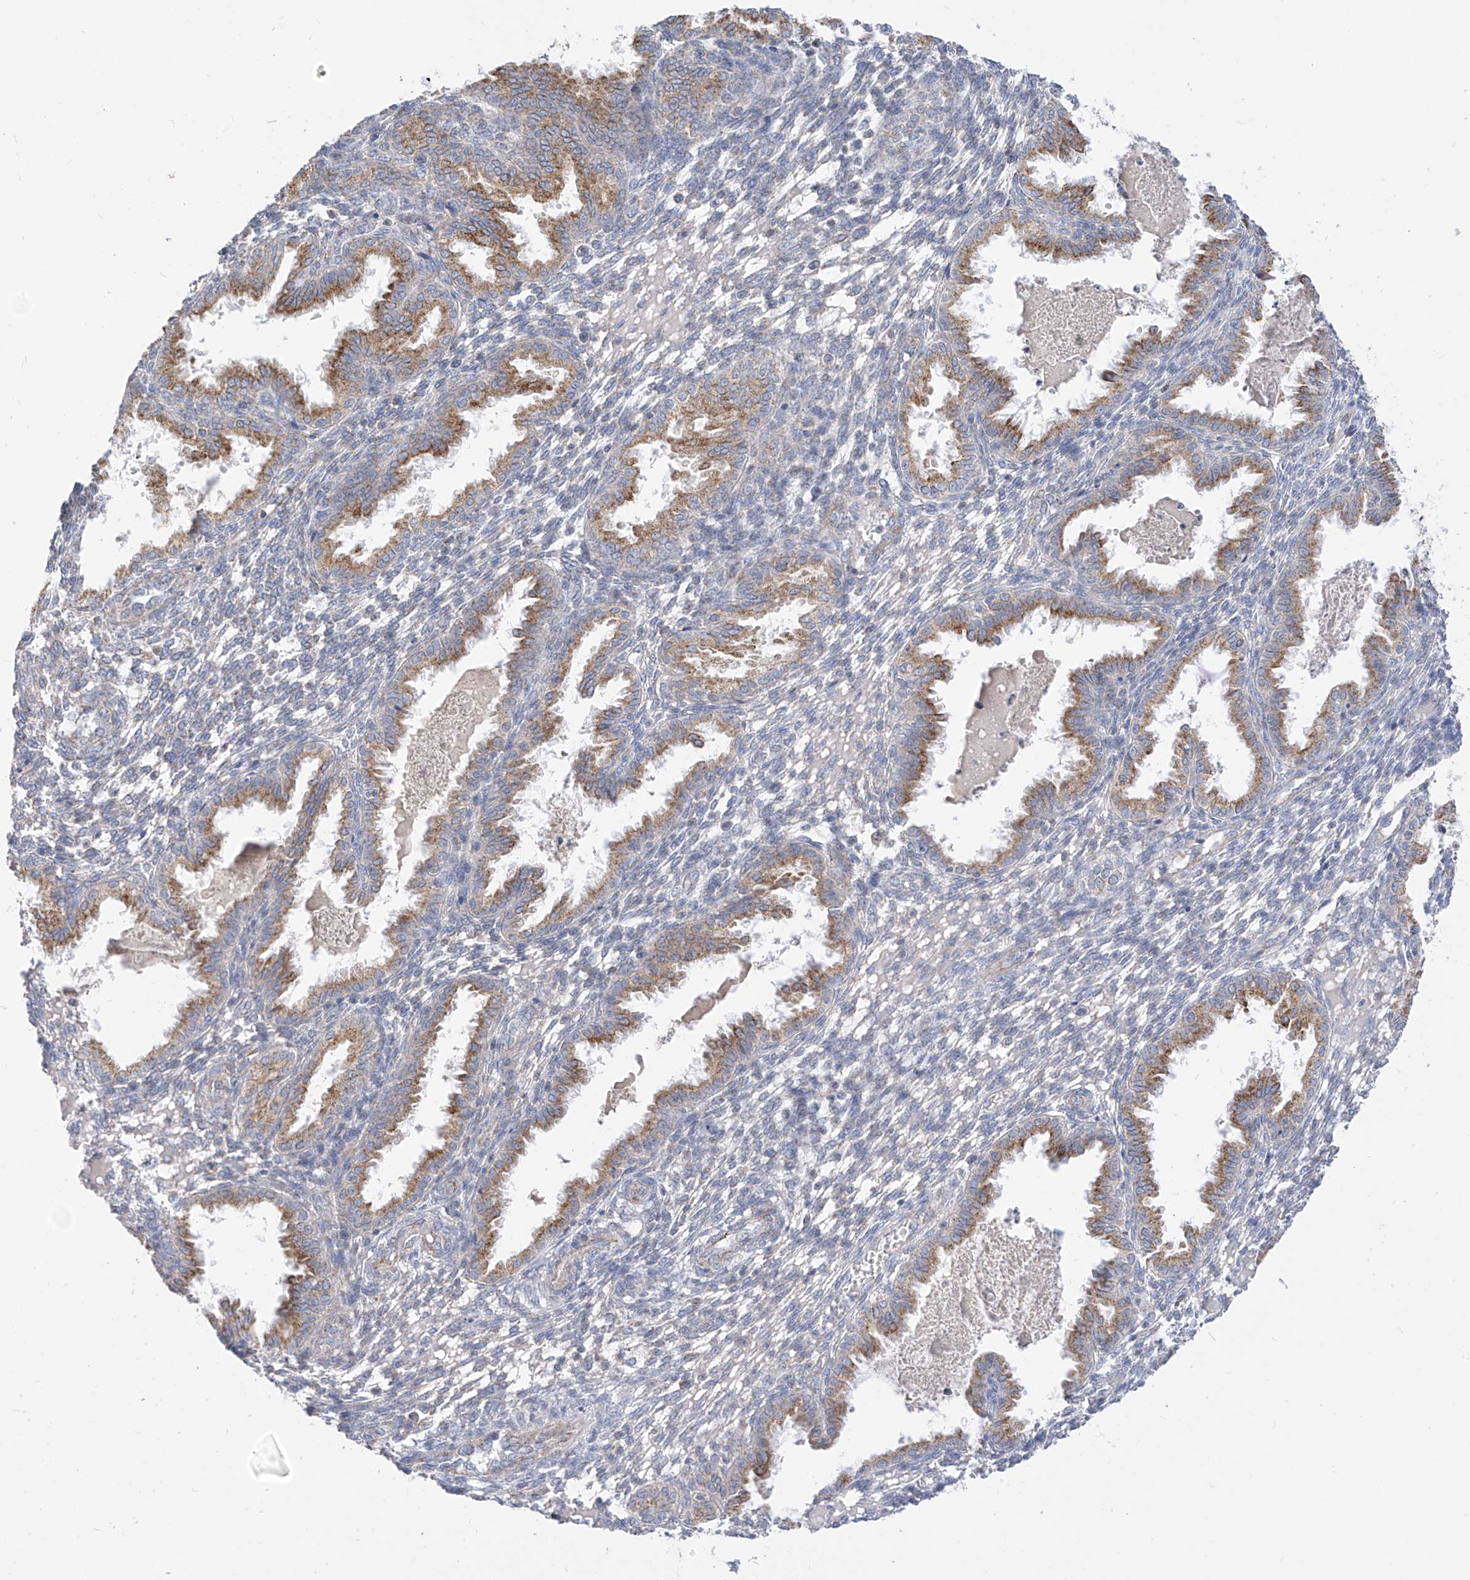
{"staining": {"intensity": "negative", "quantity": "none", "location": "none"}, "tissue": "endometrium", "cell_type": "Cells in endometrial stroma", "image_type": "normal", "snomed": [{"axis": "morphology", "description": "Normal tissue, NOS"}, {"axis": "topography", "description": "Endometrium"}], "caption": "Endometrium was stained to show a protein in brown. There is no significant positivity in cells in endometrial stroma. Brightfield microscopy of IHC stained with DAB (brown) and hematoxylin (blue), captured at high magnification.", "gene": "RASA2", "patient": {"sex": "female", "age": 33}}